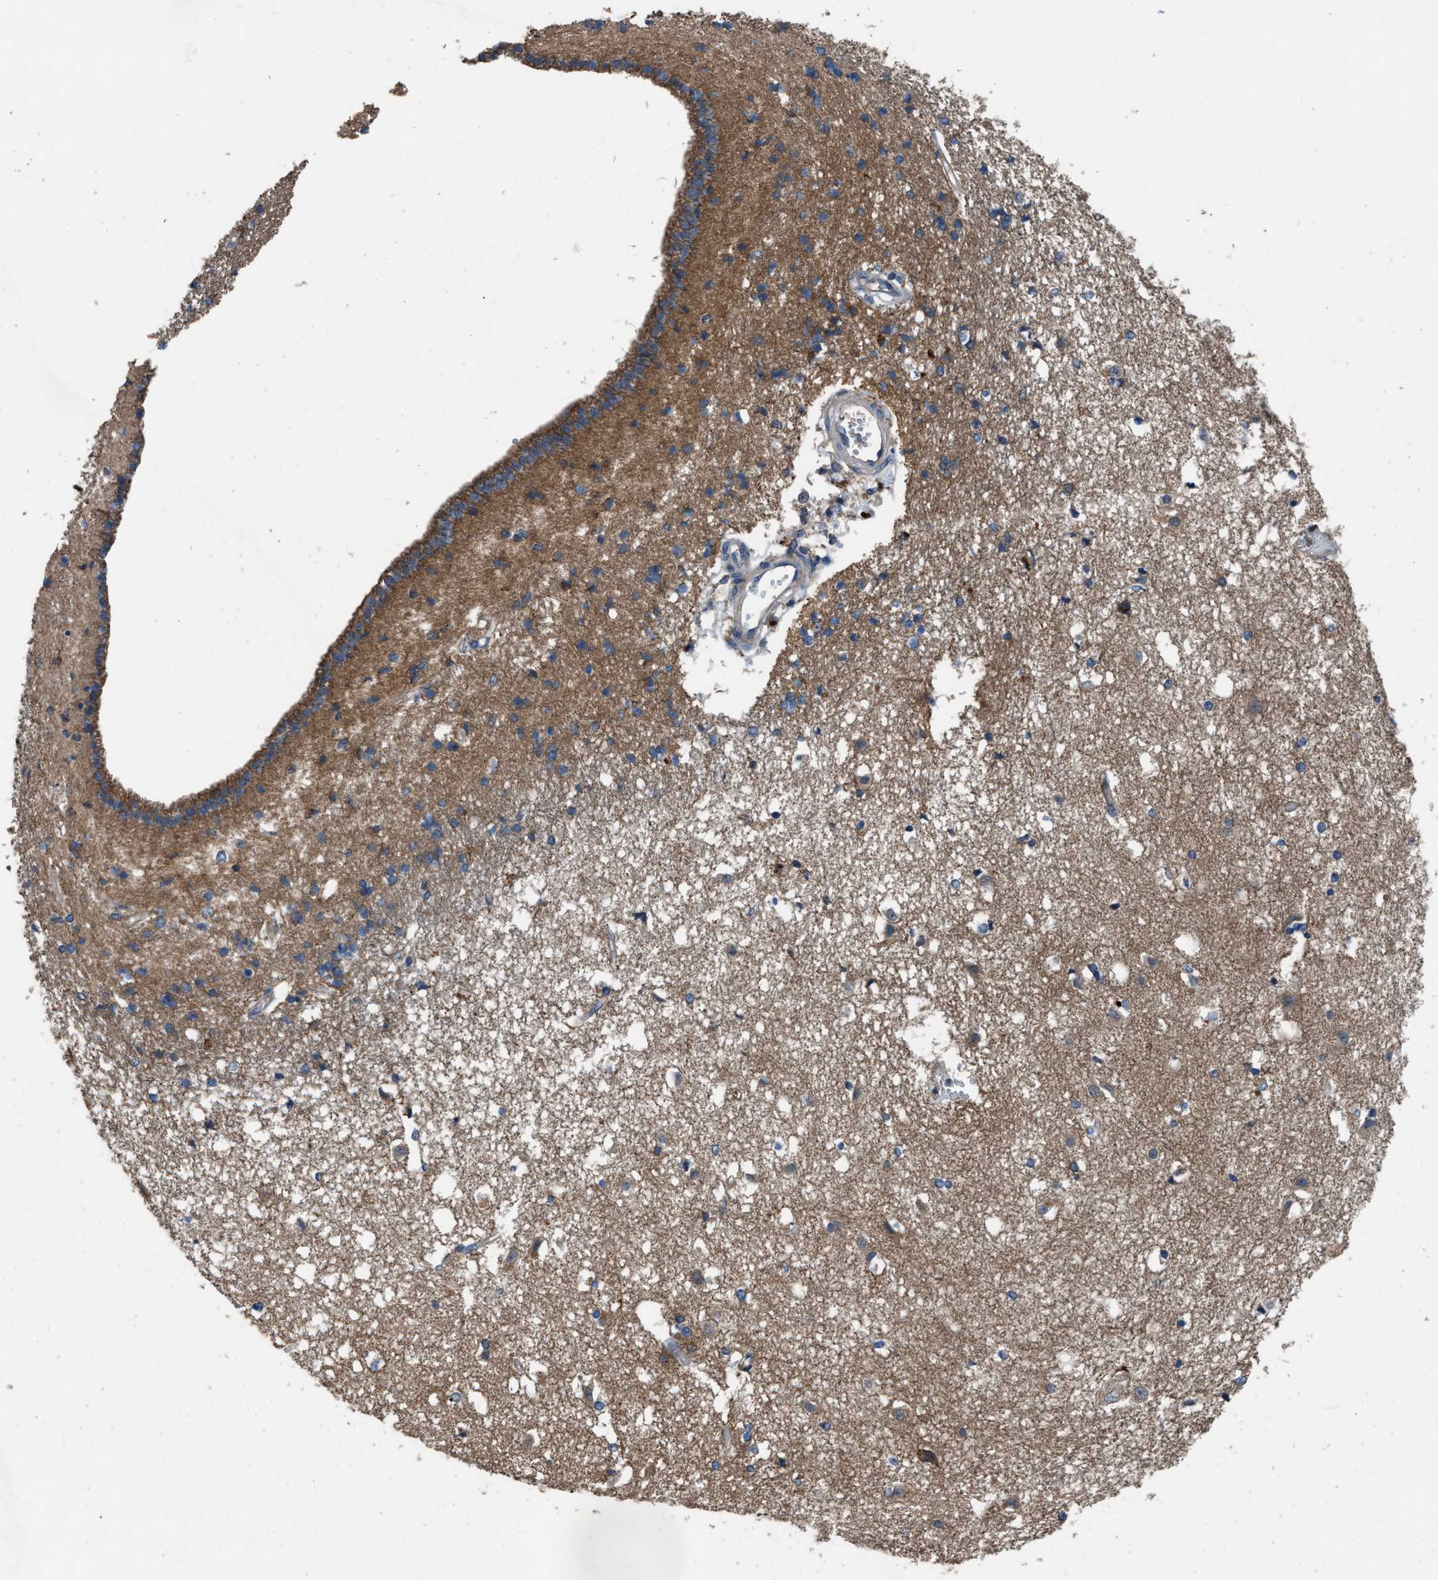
{"staining": {"intensity": "moderate", "quantity": "25%-75%", "location": "cytoplasmic/membranous"}, "tissue": "caudate", "cell_type": "Glial cells", "image_type": "normal", "snomed": [{"axis": "morphology", "description": "Normal tissue, NOS"}, {"axis": "topography", "description": "Lateral ventricle wall"}], "caption": "Protein expression analysis of unremarkable caudate reveals moderate cytoplasmic/membranous staining in approximately 25%-75% of glial cells.", "gene": "USP25", "patient": {"sex": "male", "age": 45}}